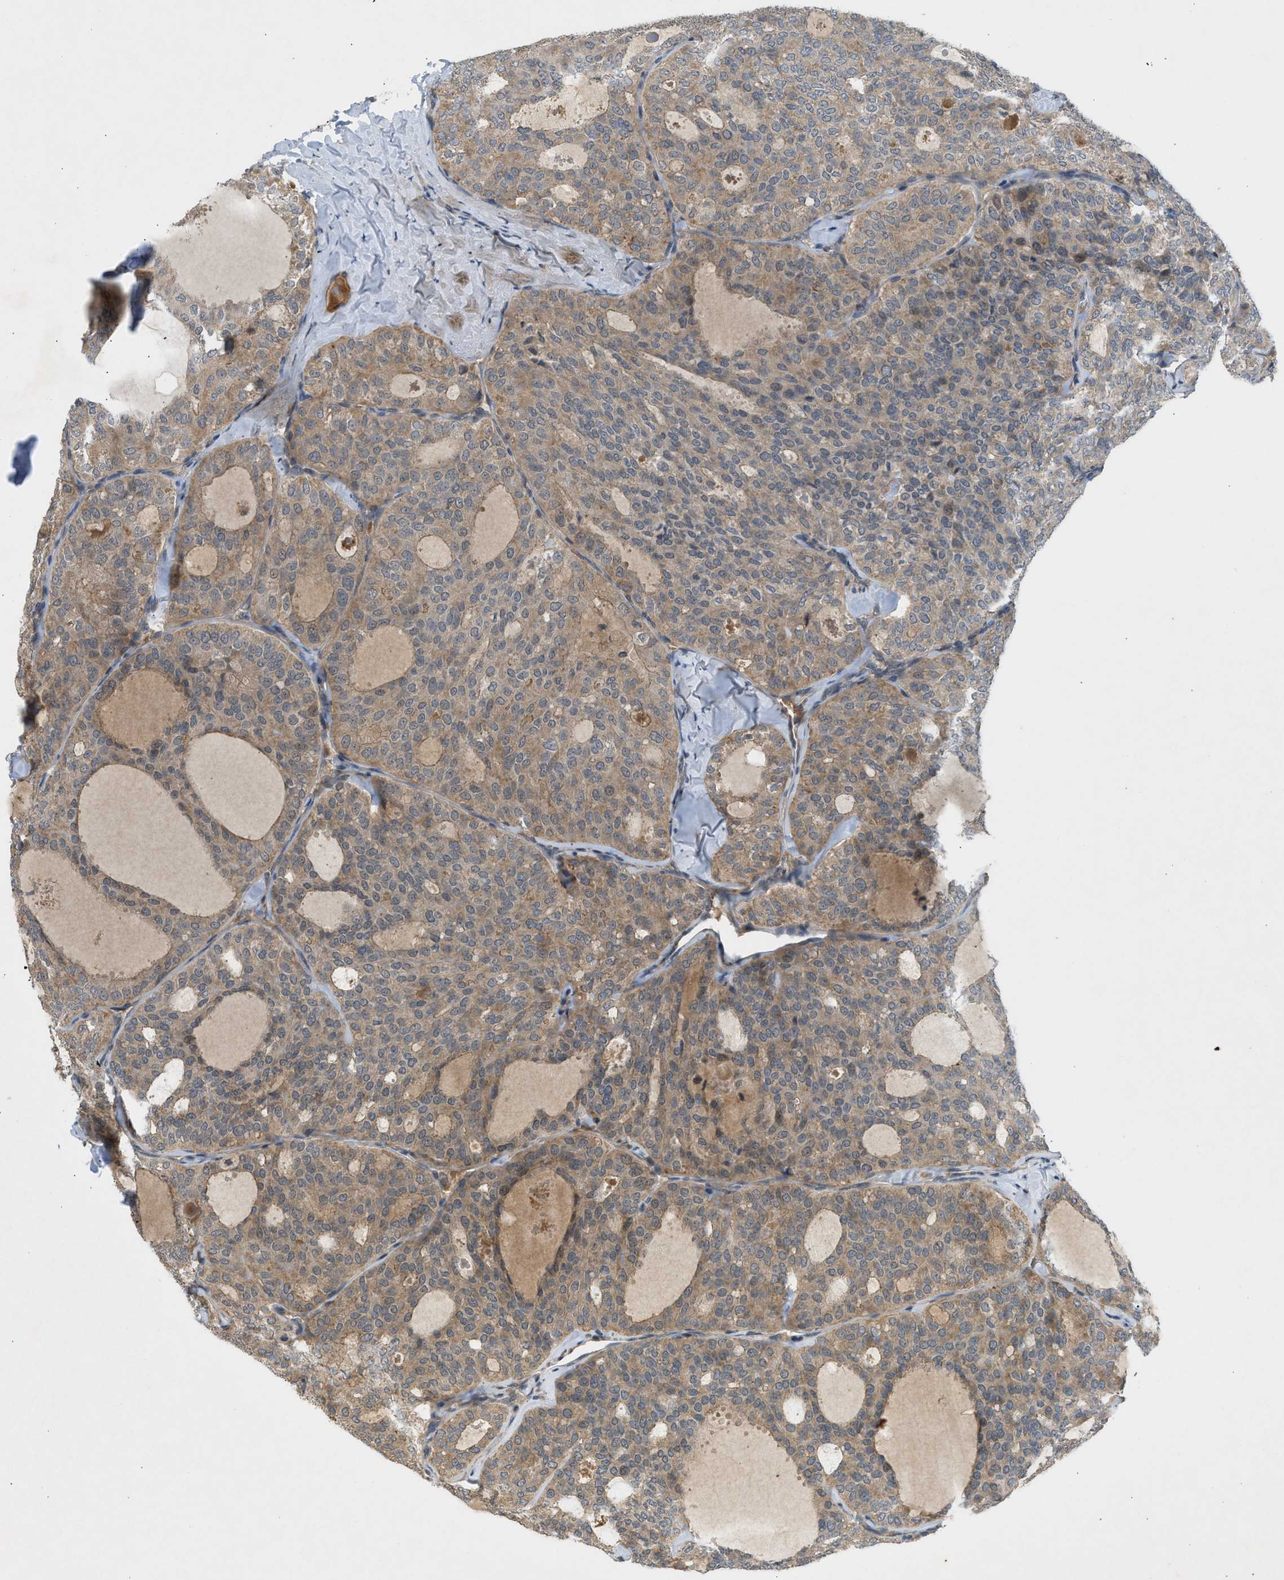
{"staining": {"intensity": "weak", "quantity": ">75%", "location": "cytoplasmic/membranous"}, "tissue": "thyroid cancer", "cell_type": "Tumor cells", "image_type": "cancer", "snomed": [{"axis": "morphology", "description": "Follicular adenoma carcinoma, NOS"}, {"axis": "topography", "description": "Thyroid gland"}], "caption": "Tumor cells display low levels of weak cytoplasmic/membranous expression in about >75% of cells in human thyroid cancer.", "gene": "ADCY8", "patient": {"sex": "male", "age": 75}}